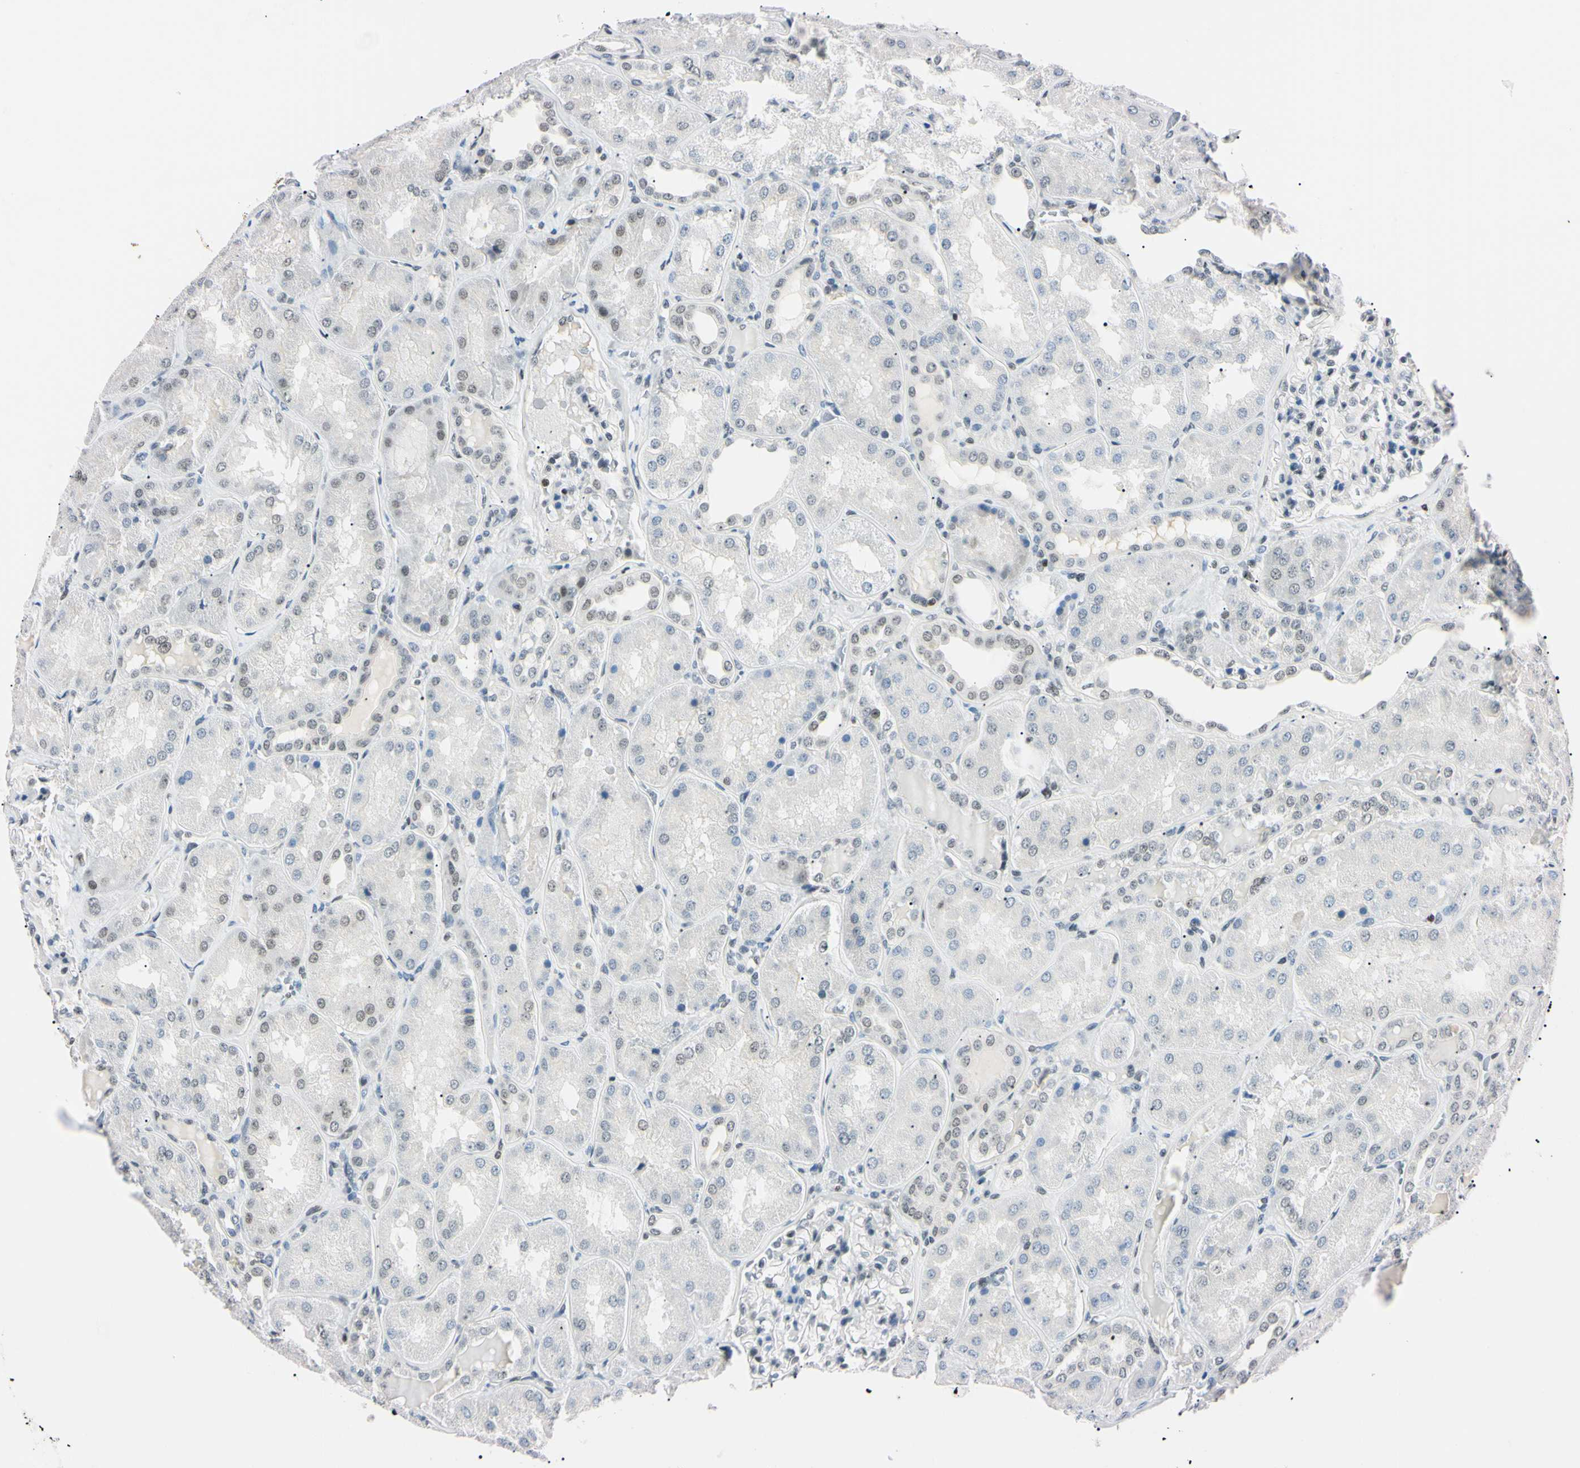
{"staining": {"intensity": "weak", "quantity": "<25%", "location": "nuclear"}, "tissue": "kidney", "cell_type": "Cells in glomeruli", "image_type": "normal", "snomed": [{"axis": "morphology", "description": "Normal tissue, NOS"}, {"axis": "topography", "description": "Kidney"}], "caption": "A high-resolution histopathology image shows IHC staining of normal kidney, which shows no significant positivity in cells in glomeruli. (IHC, brightfield microscopy, high magnification).", "gene": "C1orf174", "patient": {"sex": "female", "age": 56}}